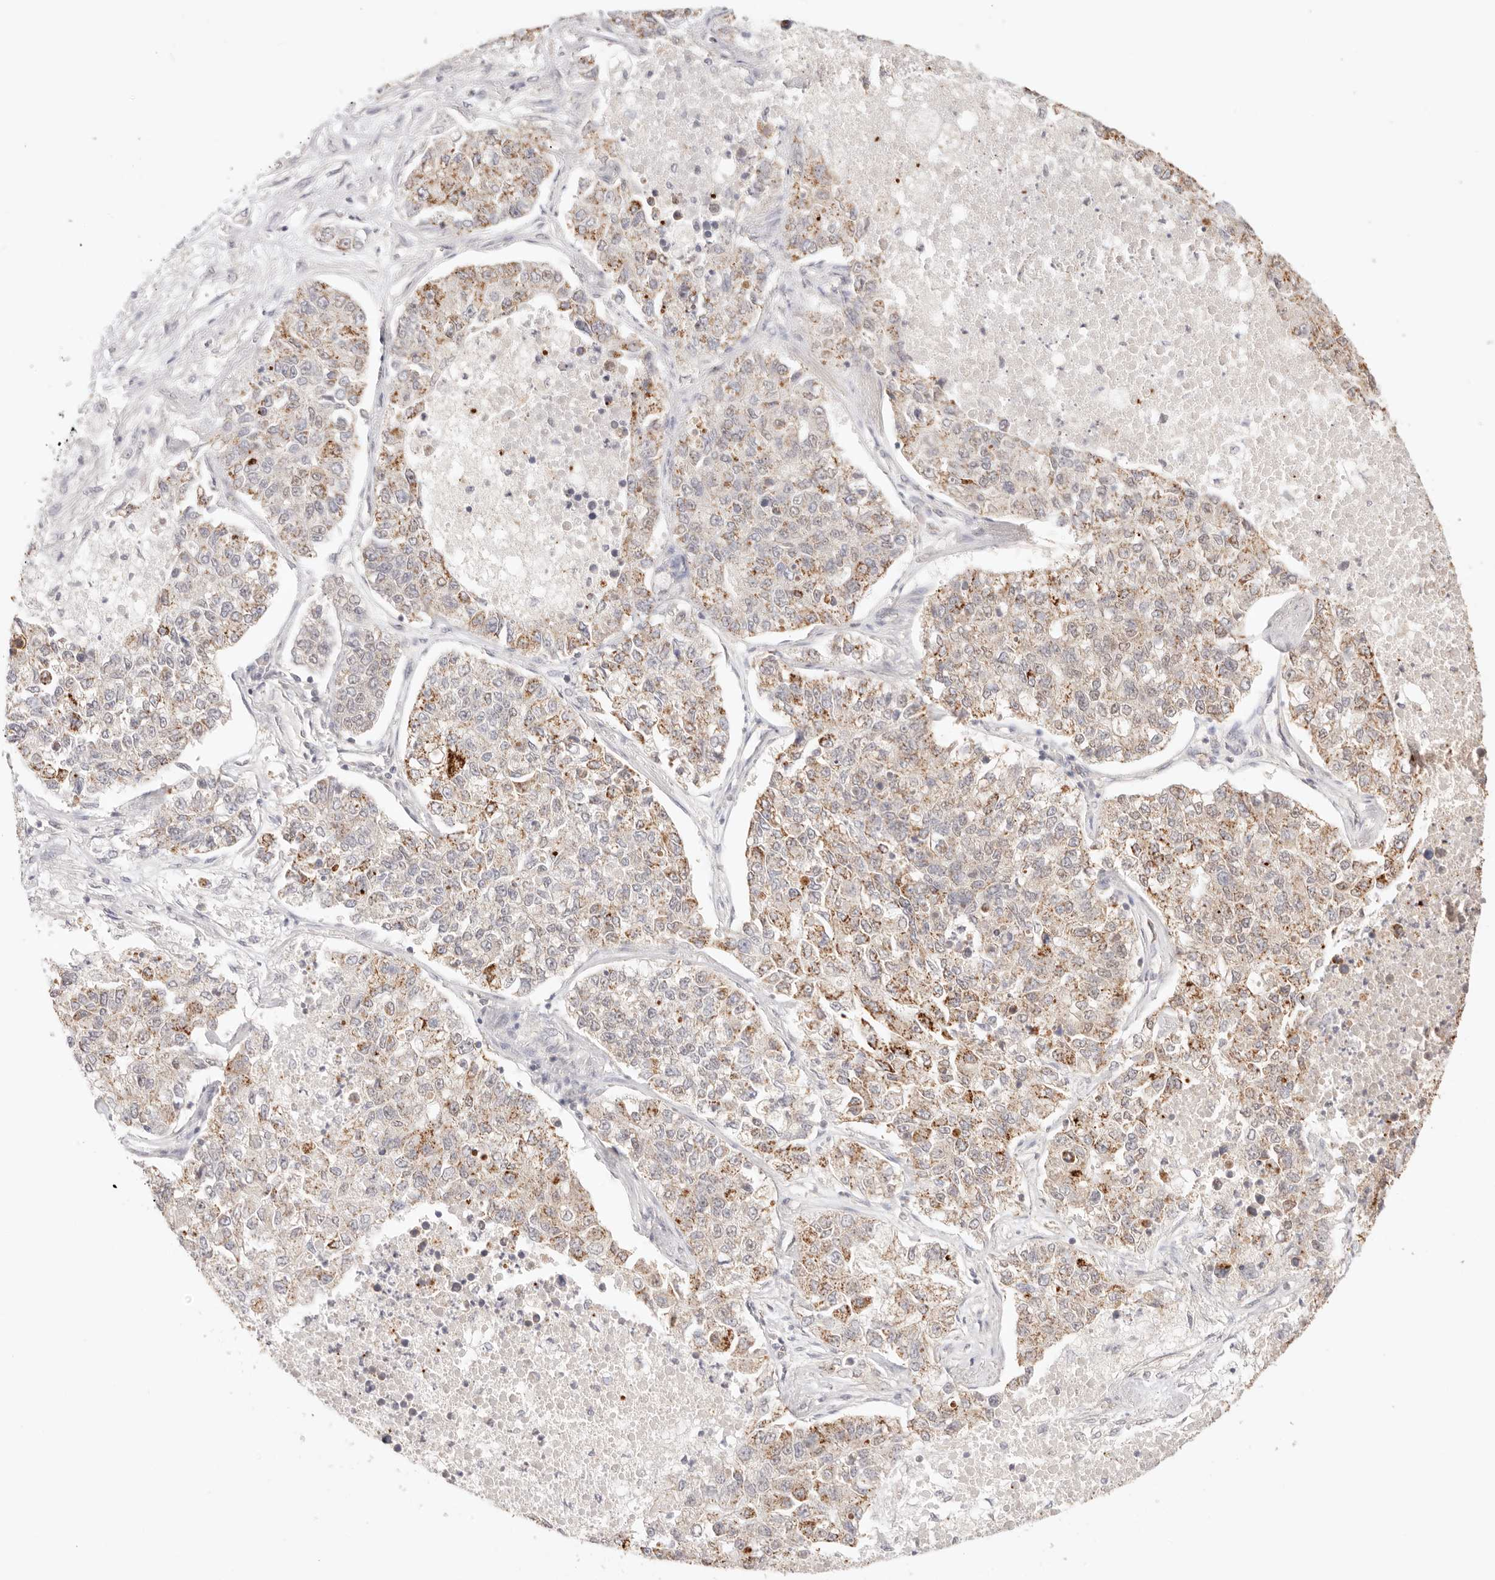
{"staining": {"intensity": "moderate", "quantity": "25%-75%", "location": "cytoplasmic/membranous"}, "tissue": "lung cancer", "cell_type": "Tumor cells", "image_type": "cancer", "snomed": [{"axis": "morphology", "description": "Adenocarcinoma, NOS"}, {"axis": "topography", "description": "Lung"}], "caption": "IHC histopathology image of lung cancer (adenocarcinoma) stained for a protein (brown), which exhibits medium levels of moderate cytoplasmic/membranous positivity in about 25%-75% of tumor cells.", "gene": "IL1R2", "patient": {"sex": "male", "age": 49}}